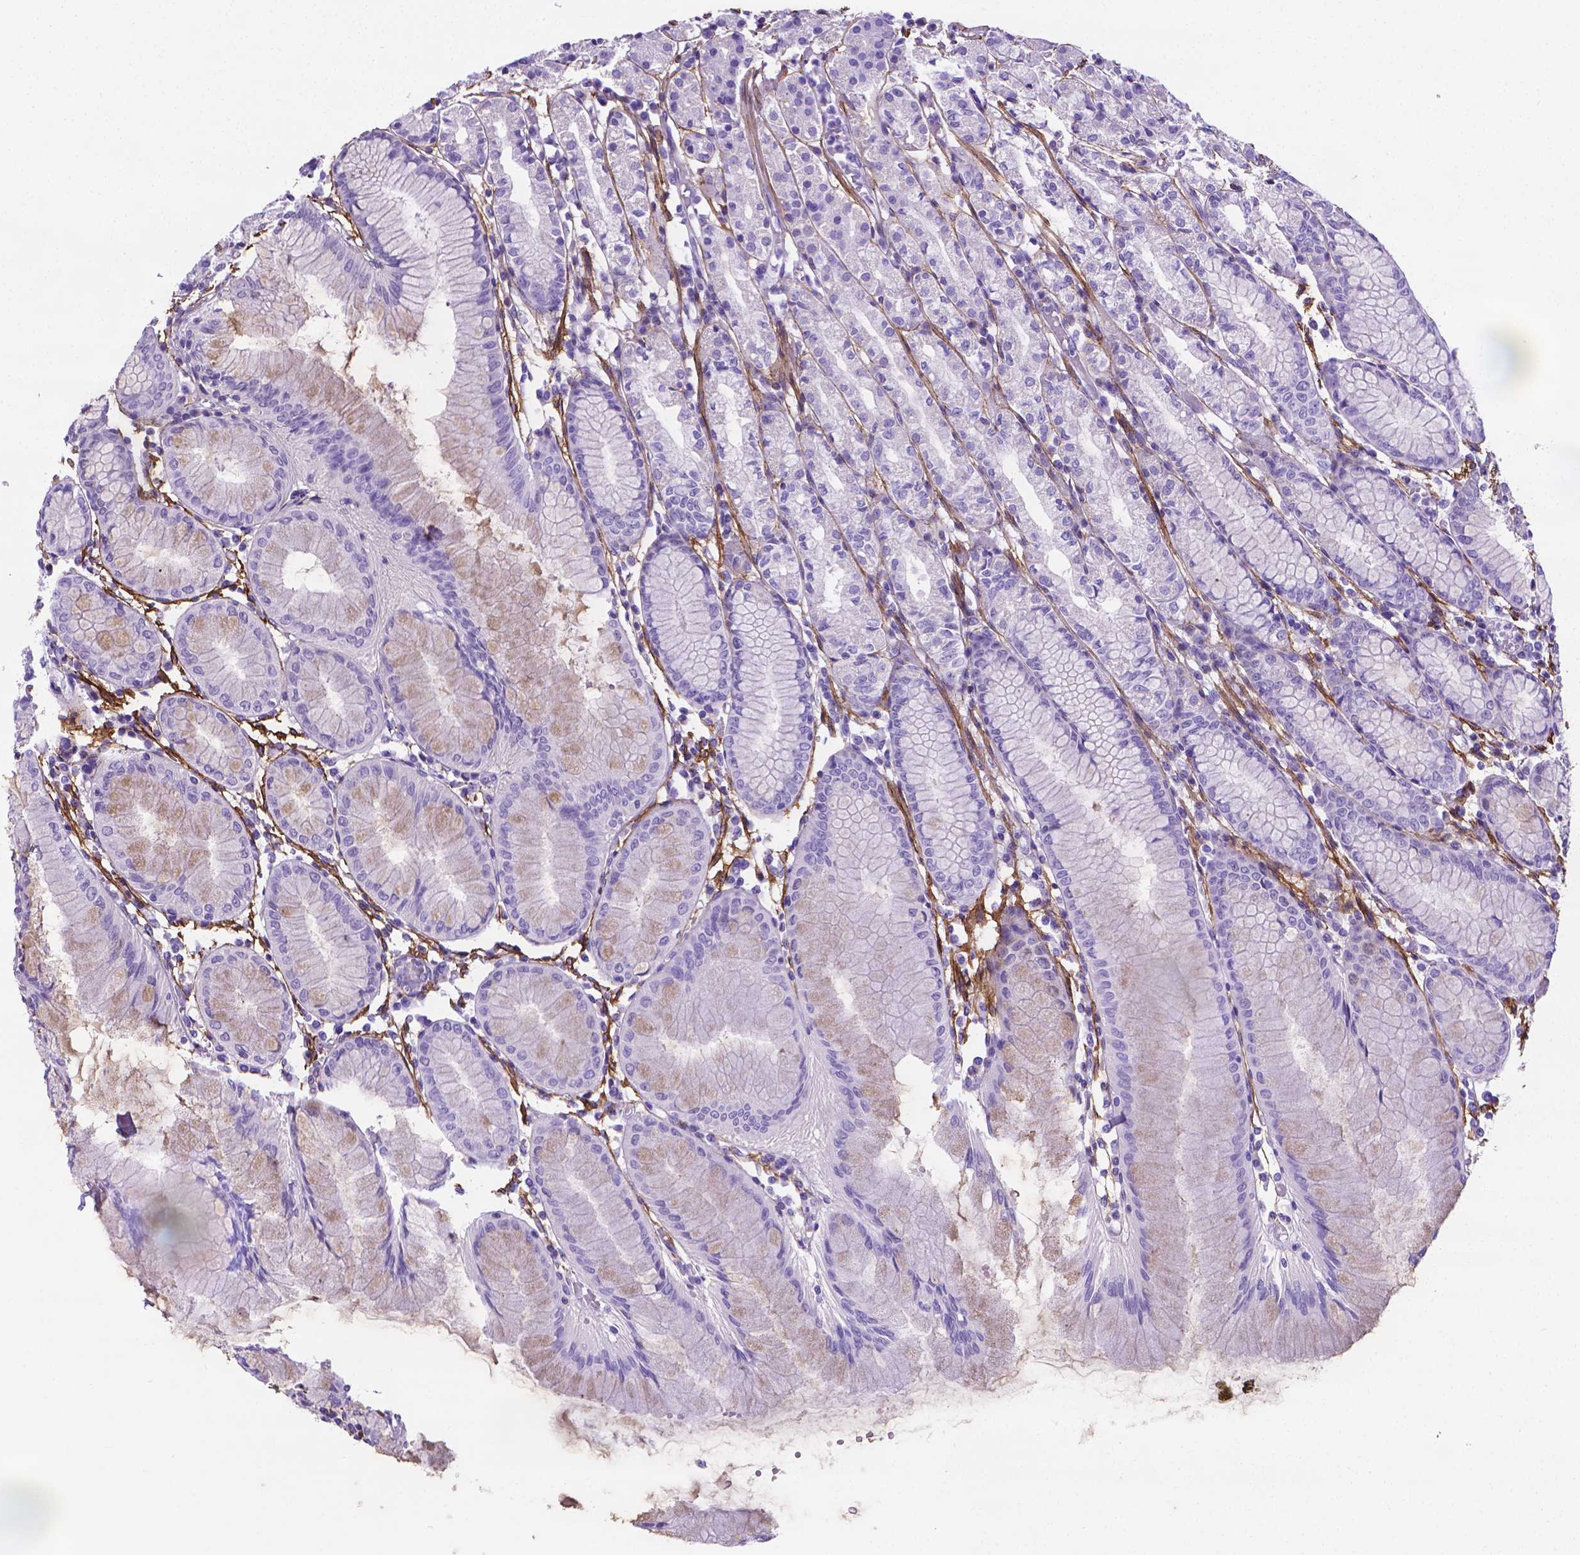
{"staining": {"intensity": "negative", "quantity": "none", "location": "none"}, "tissue": "stomach", "cell_type": "Glandular cells", "image_type": "normal", "snomed": [{"axis": "morphology", "description": "Normal tissue, NOS"}, {"axis": "topography", "description": "Stomach"}], "caption": "Immunohistochemical staining of unremarkable stomach demonstrates no significant expression in glandular cells. Brightfield microscopy of IHC stained with DAB (brown) and hematoxylin (blue), captured at high magnification.", "gene": "MFAP2", "patient": {"sex": "female", "age": 57}}